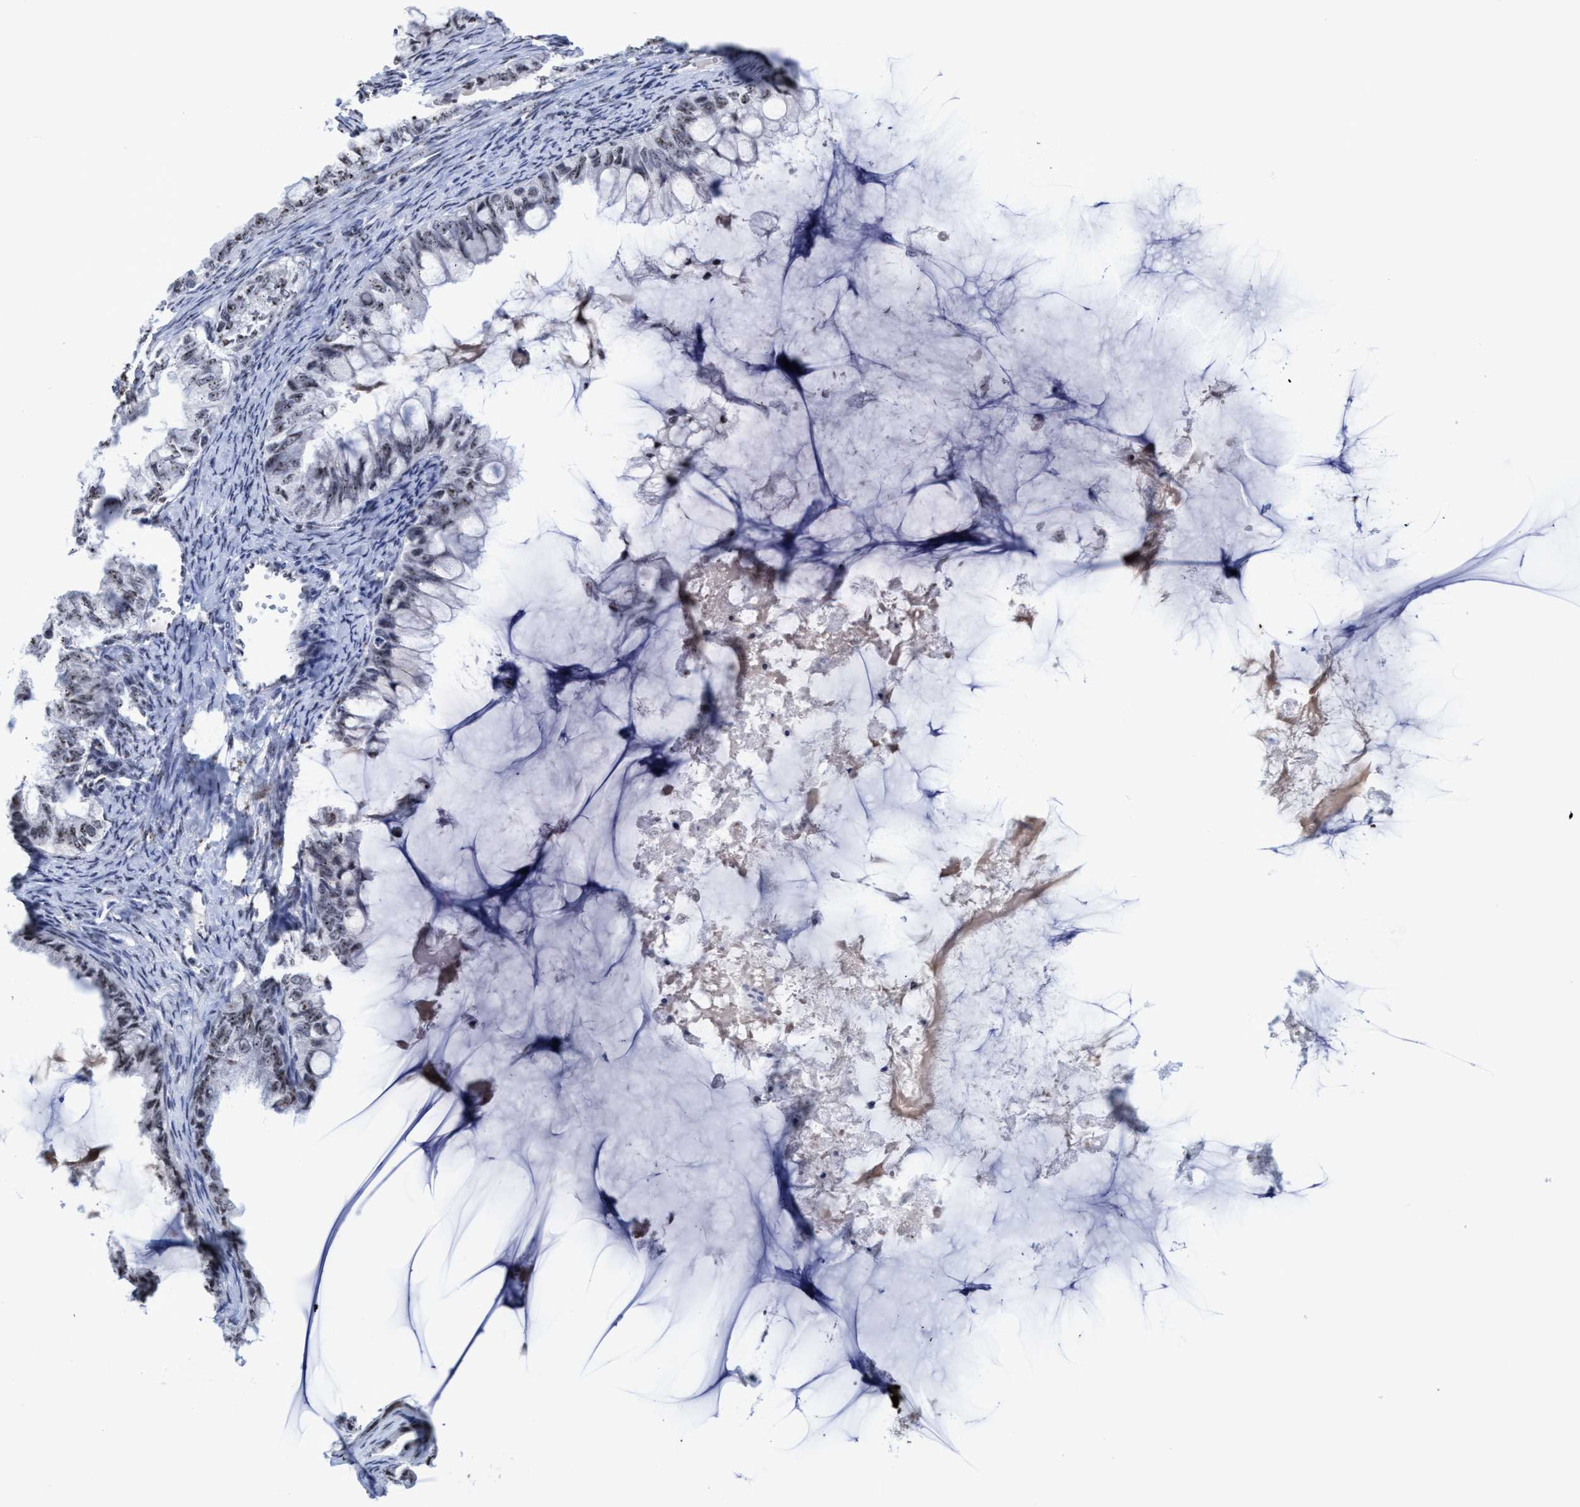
{"staining": {"intensity": "weak", "quantity": "25%-75%", "location": "nuclear"}, "tissue": "ovarian cancer", "cell_type": "Tumor cells", "image_type": "cancer", "snomed": [{"axis": "morphology", "description": "Cystadenocarcinoma, mucinous, NOS"}, {"axis": "topography", "description": "Ovary"}], "caption": "High-power microscopy captured an immunohistochemistry (IHC) image of ovarian mucinous cystadenocarcinoma, revealing weak nuclear staining in approximately 25%-75% of tumor cells. The protein is shown in brown color, while the nuclei are stained blue.", "gene": "EFCAB10", "patient": {"sex": "female", "age": 80}}